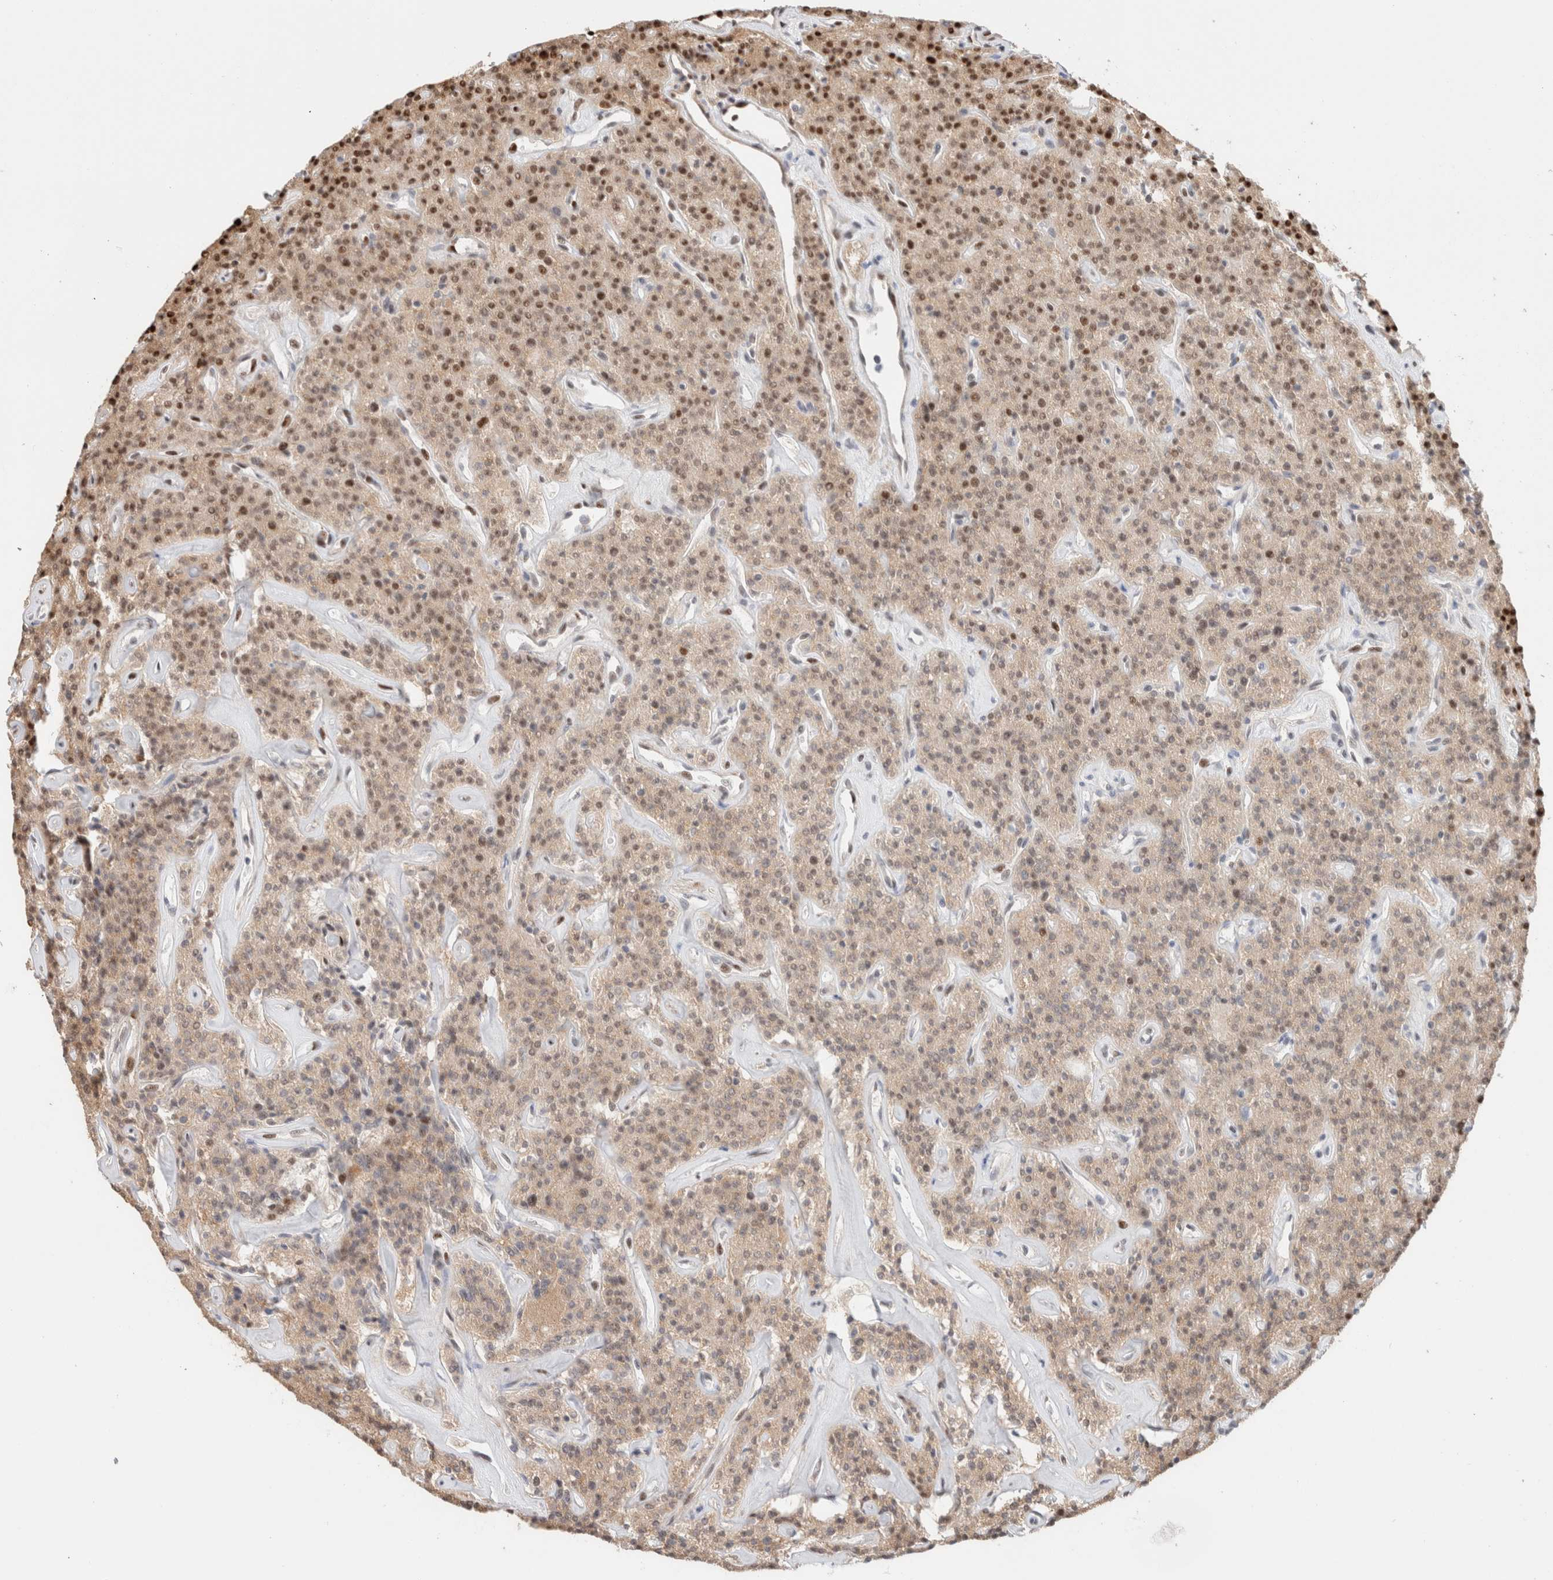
{"staining": {"intensity": "strong", "quantity": "25%-75%", "location": "nuclear"}, "tissue": "parathyroid gland", "cell_type": "Glandular cells", "image_type": "normal", "snomed": [{"axis": "morphology", "description": "Normal tissue, NOS"}, {"axis": "topography", "description": "Parathyroid gland"}], "caption": "Parathyroid gland stained with DAB (3,3'-diaminobenzidine) IHC demonstrates high levels of strong nuclear staining in approximately 25%-75% of glandular cells. The staining is performed using DAB (3,3'-diaminobenzidine) brown chromogen to label protein expression. The nuclei are counter-stained blue using hematoxylin.", "gene": "ID3", "patient": {"sex": "male", "age": 46}}